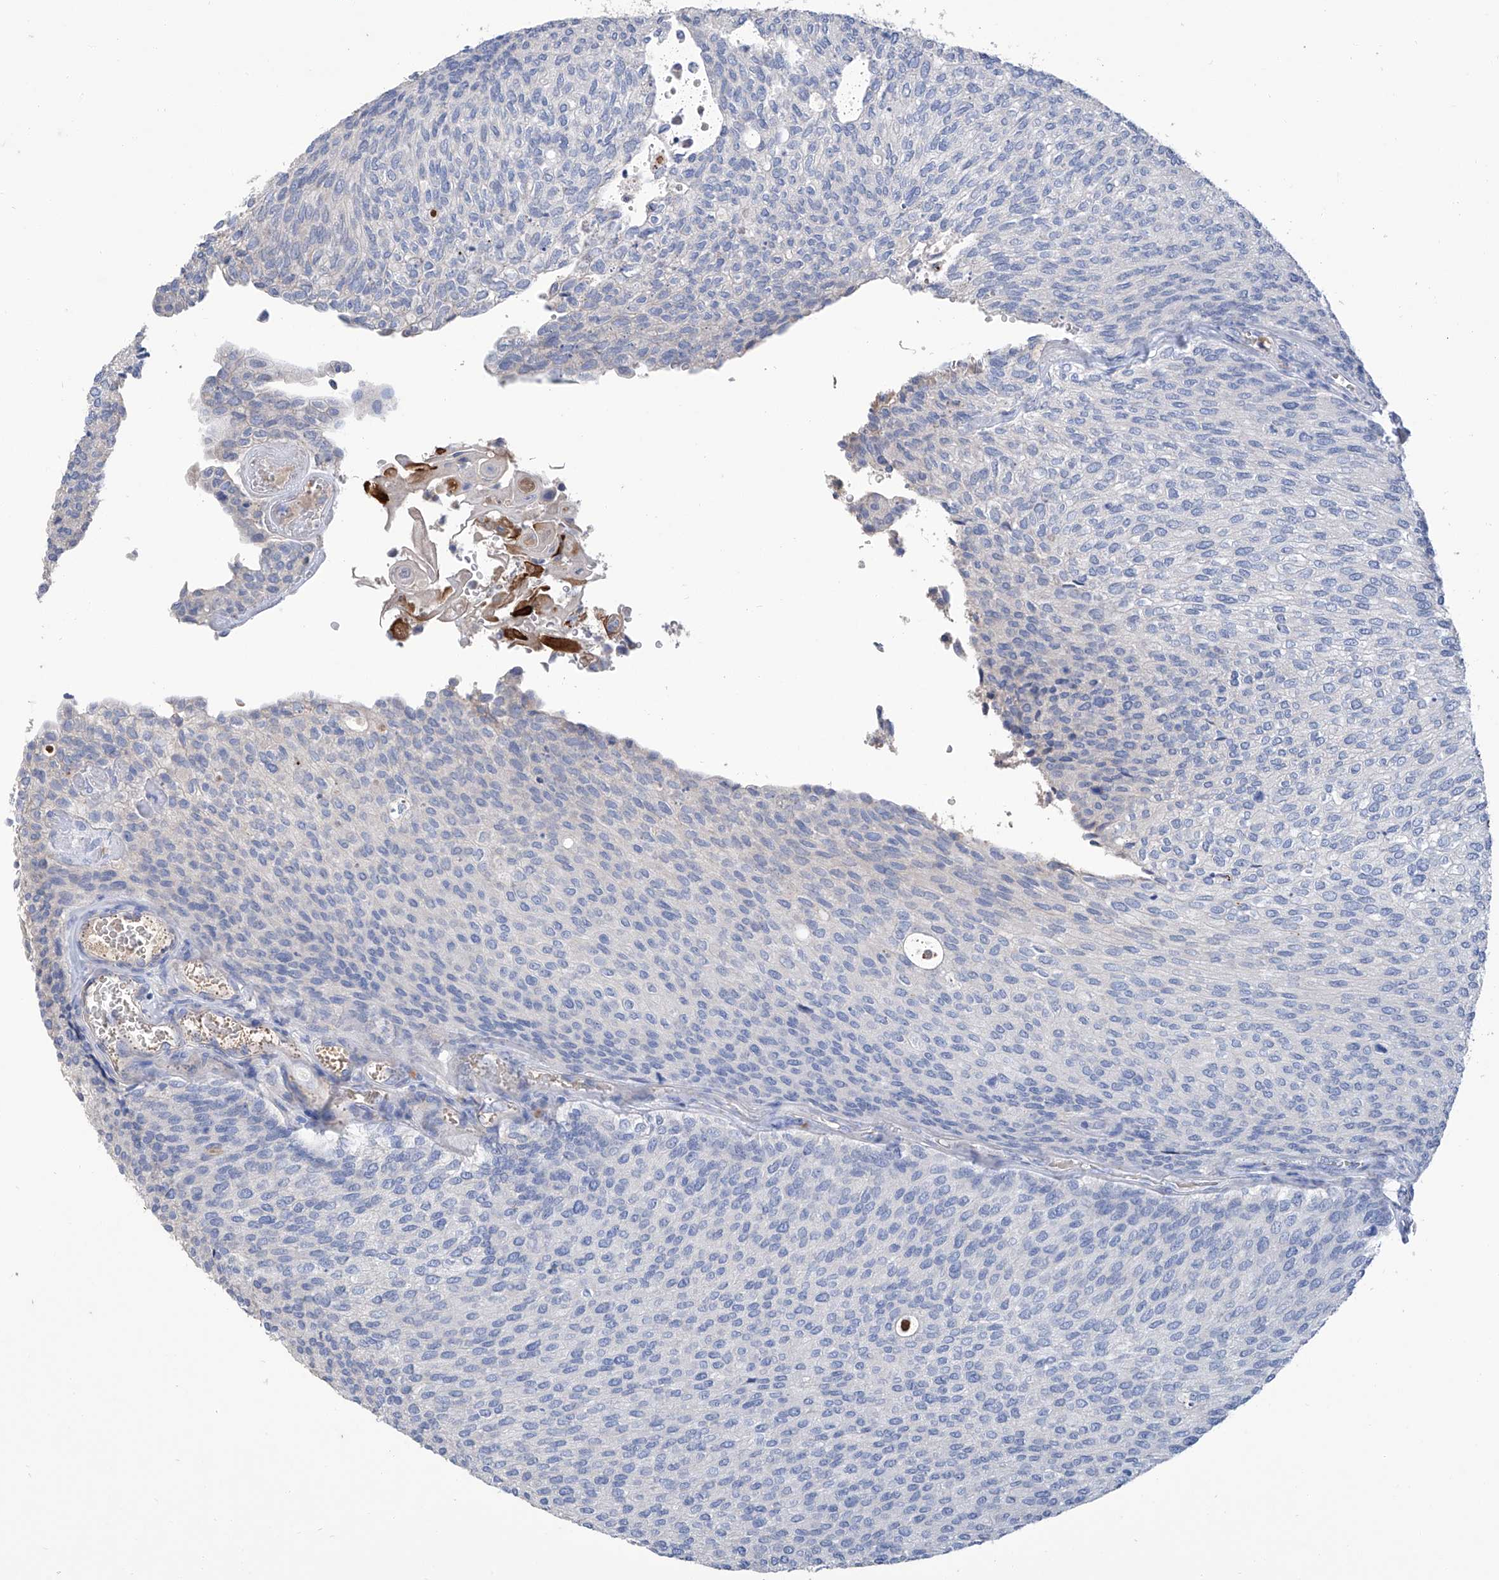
{"staining": {"intensity": "negative", "quantity": "none", "location": "none"}, "tissue": "urothelial cancer", "cell_type": "Tumor cells", "image_type": "cancer", "snomed": [{"axis": "morphology", "description": "Urothelial carcinoma, Low grade"}, {"axis": "topography", "description": "Urinary bladder"}], "caption": "This is an immunohistochemistry histopathology image of human low-grade urothelial carcinoma. There is no expression in tumor cells.", "gene": "GPT", "patient": {"sex": "female", "age": 79}}